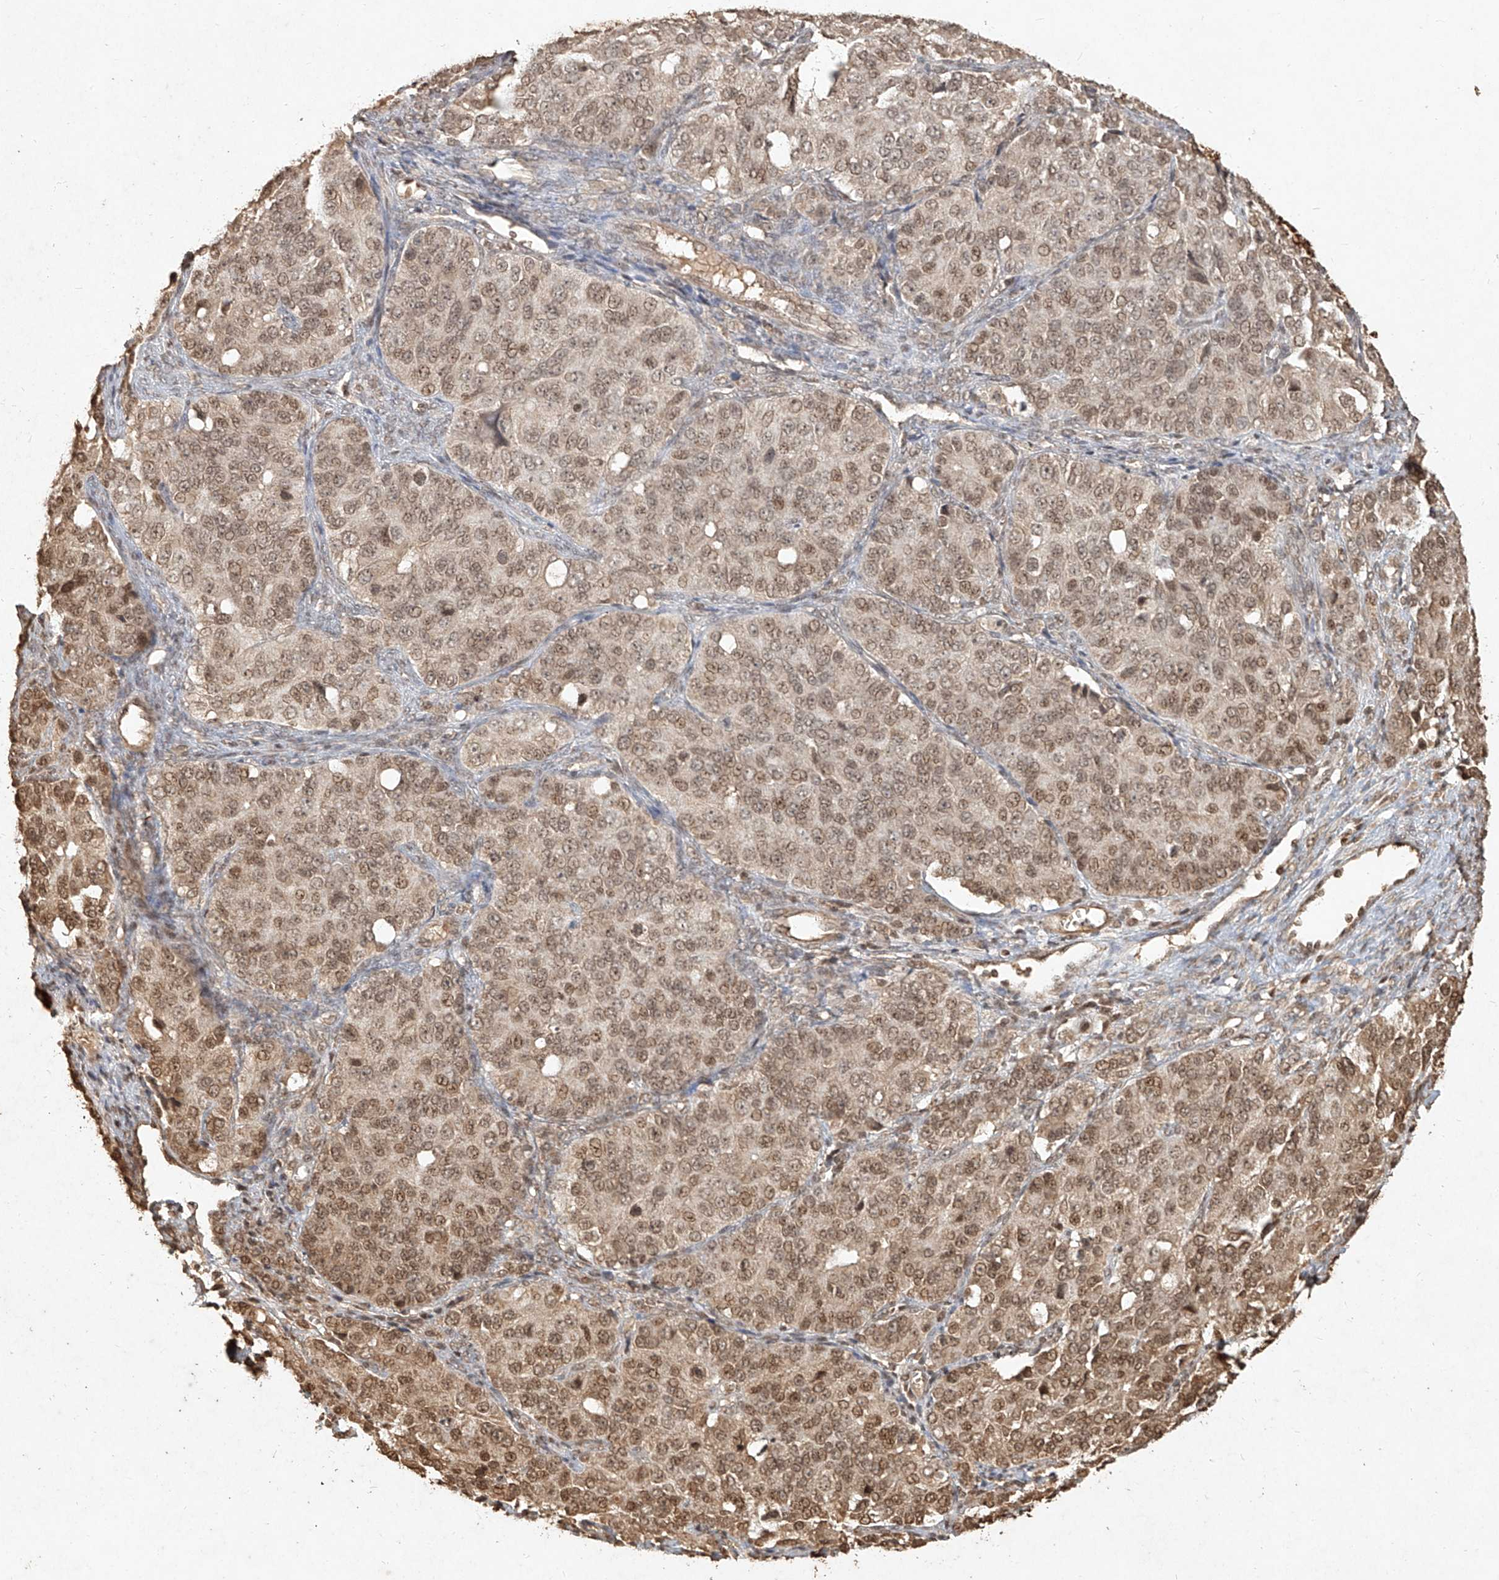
{"staining": {"intensity": "moderate", "quantity": ">75%", "location": "nuclear"}, "tissue": "ovarian cancer", "cell_type": "Tumor cells", "image_type": "cancer", "snomed": [{"axis": "morphology", "description": "Carcinoma, endometroid"}, {"axis": "topography", "description": "Ovary"}], "caption": "Ovarian endometroid carcinoma stained with a protein marker demonstrates moderate staining in tumor cells.", "gene": "UBE2K", "patient": {"sex": "female", "age": 51}}